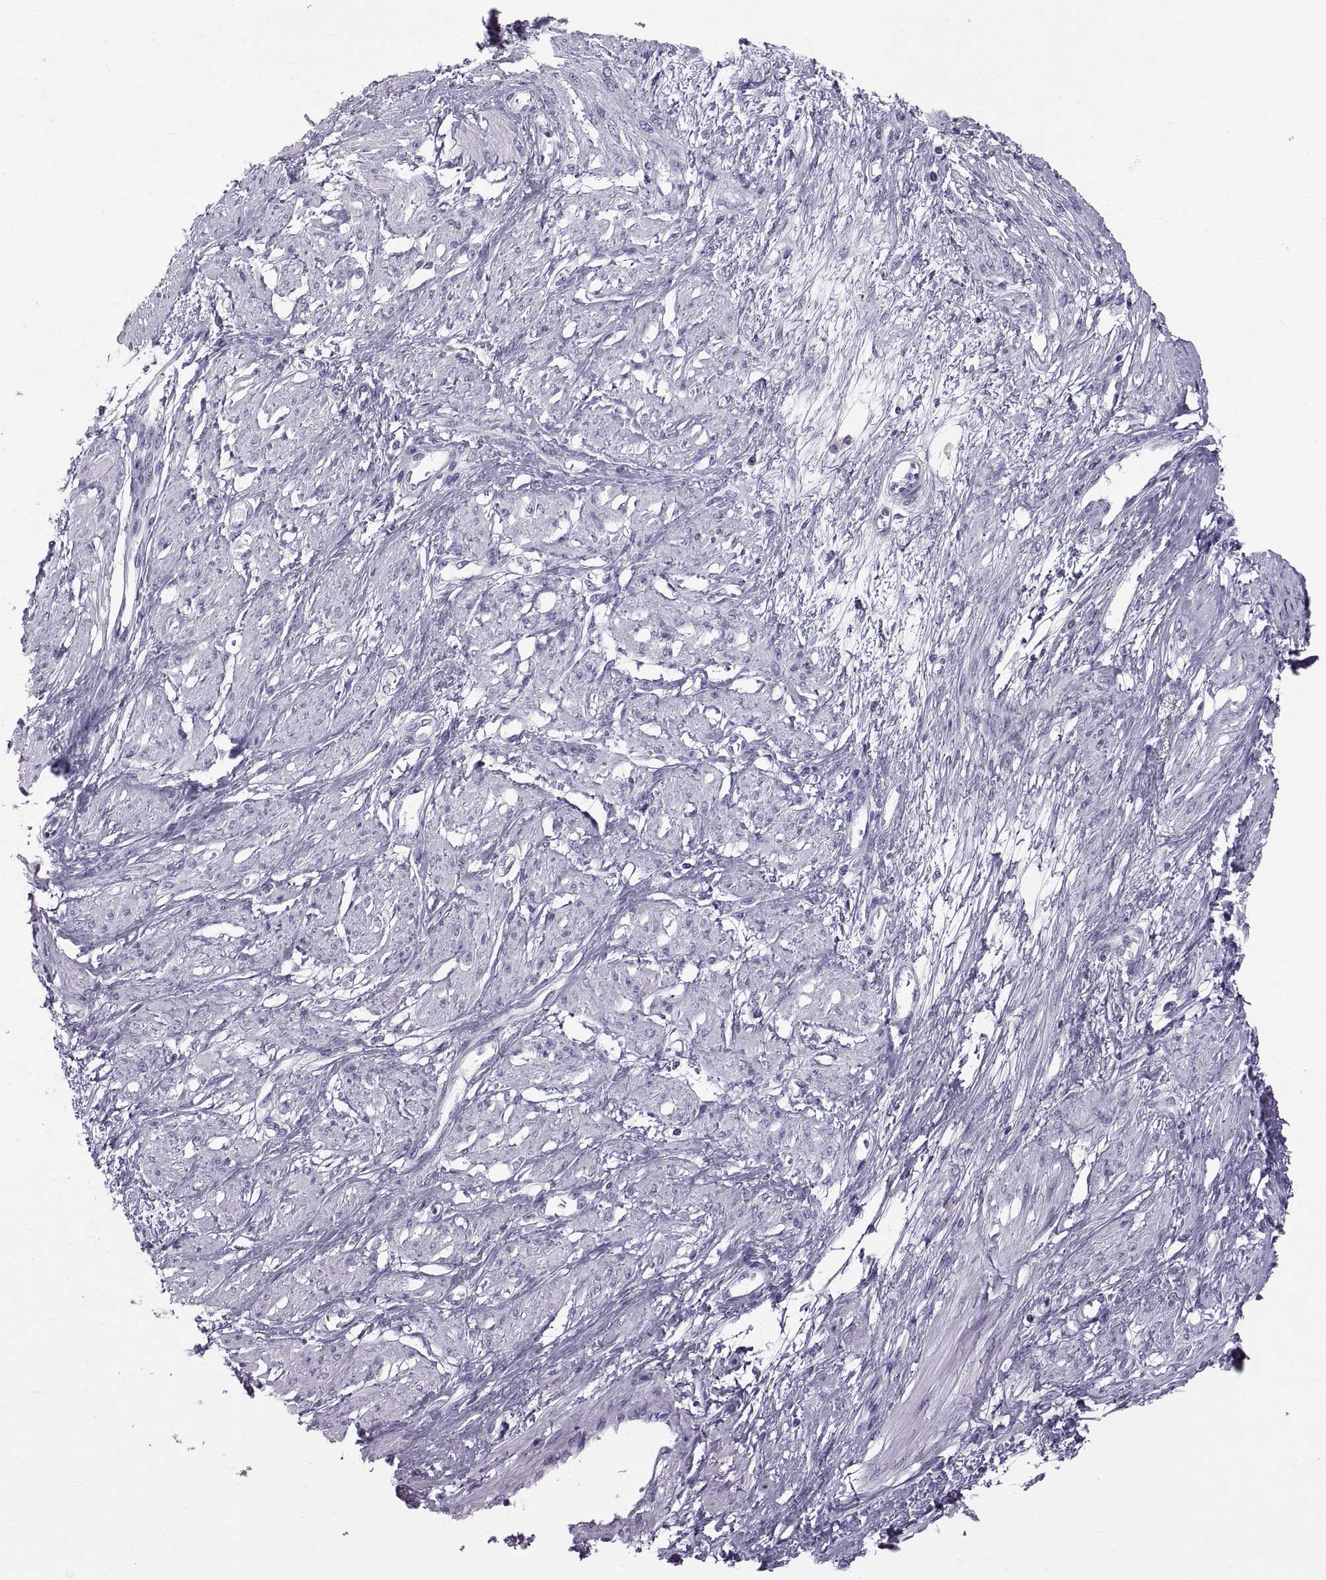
{"staining": {"intensity": "negative", "quantity": "none", "location": "none"}, "tissue": "smooth muscle", "cell_type": "Smooth muscle cells", "image_type": "normal", "snomed": [{"axis": "morphology", "description": "Normal tissue, NOS"}, {"axis": "topography", "description": "Smooth muscle"}, {"axis": "topography", "description": "Uterus"}], "caption": "This is a micrograph of immunohistochemistry staining of unremarkable smooth muscle, which shows no expression in smooth muscle cells. (Stains: DAB (3,3'-diaminobenzidine) IHC with hematoxylin counter stain, Microscopy: brightfield microscopy at high magnification).", "gene": "WFDC8", "patient": {"sex": "female", "age": 39}}